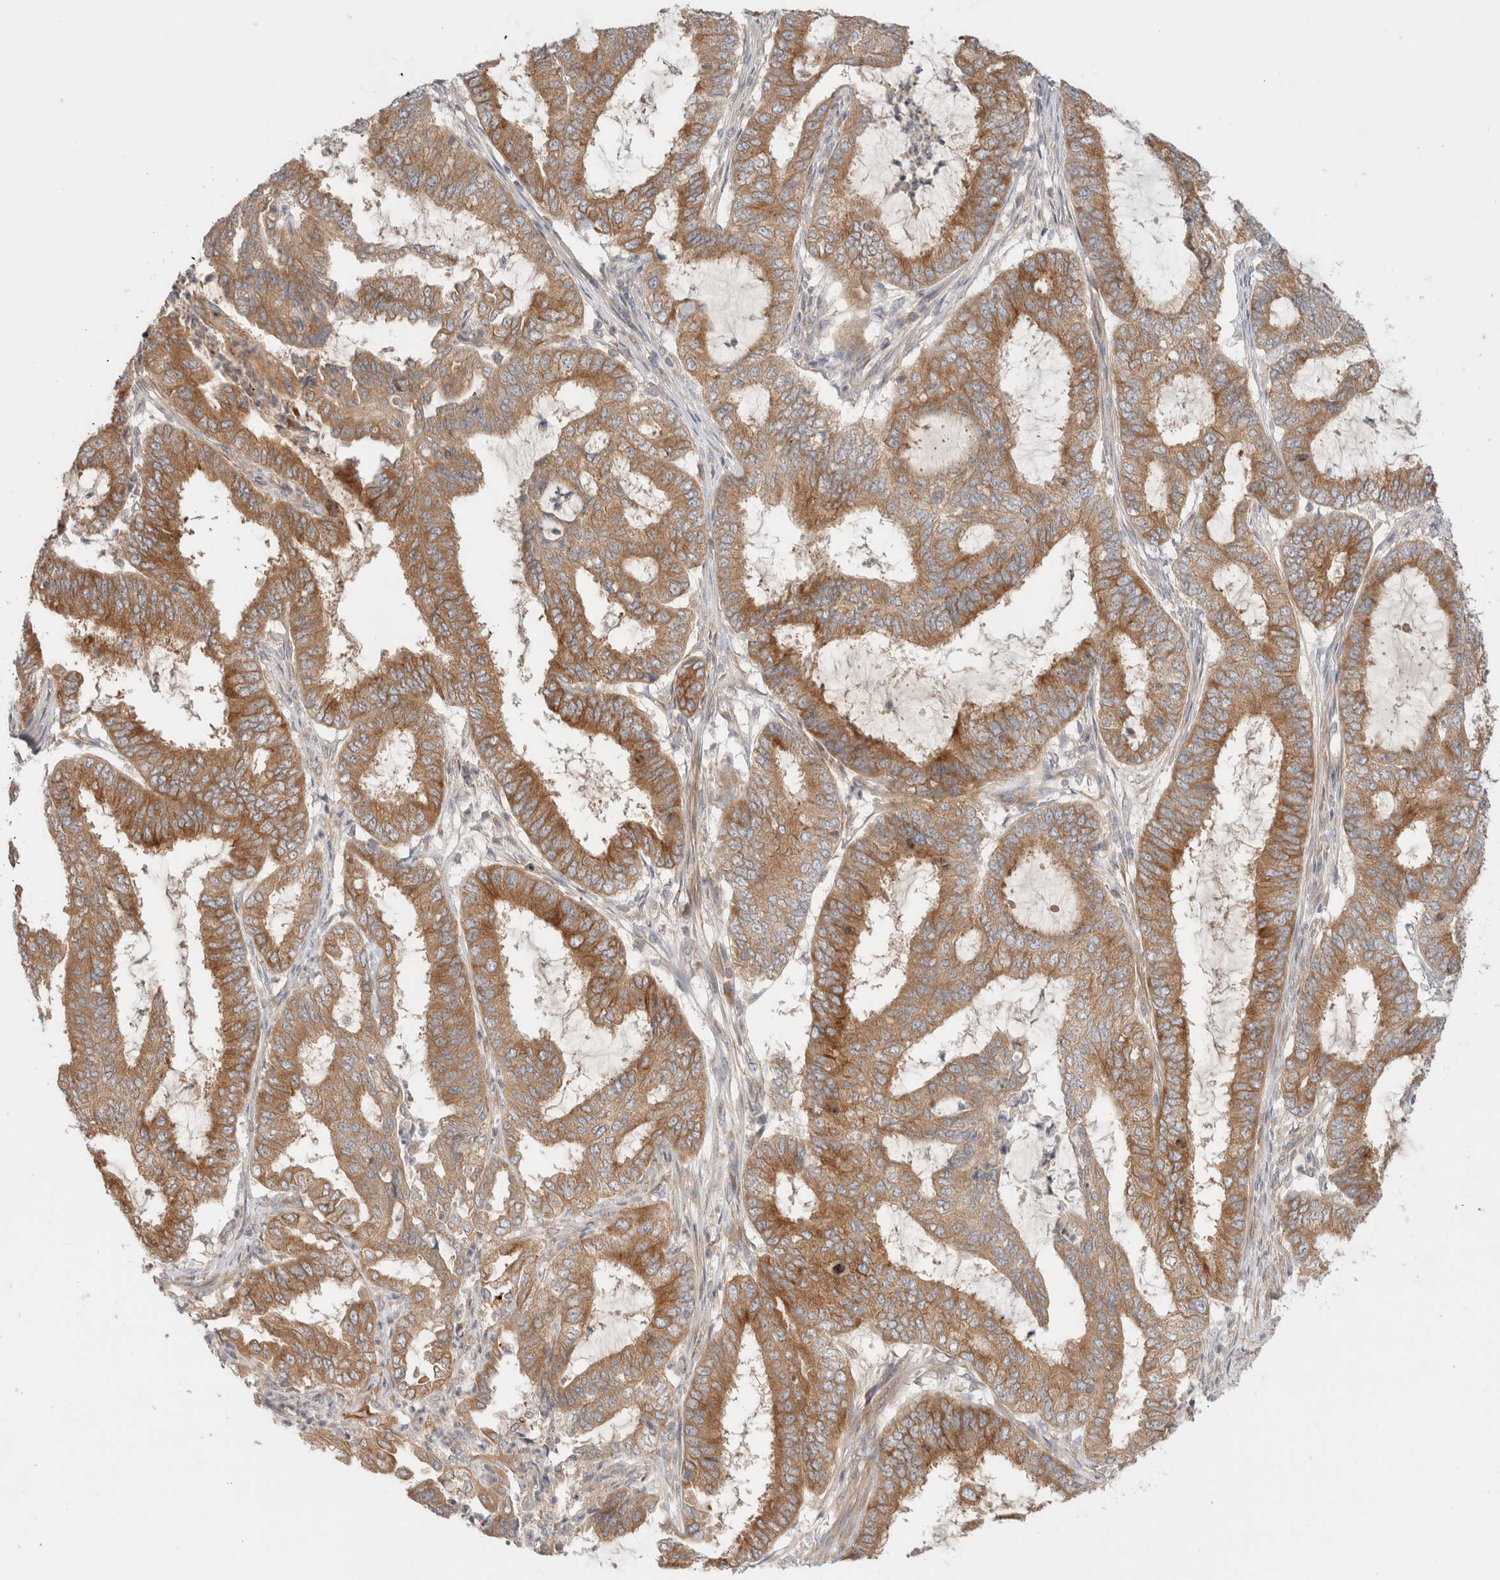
{"staining": {"intensity": "moderate", "quantity": ">75%", "location": "cytoplasmic/membranous"}, "tissue": "endometrial cancer", "cell_type": "Tumor cells", "image_type": "cancer", "snomed": [{"axis": "morphology", "description": "Adenocarcinoma, NOS"}, {"axis": "topography", "description": "Endometrium"}], "caption": "The immunohistochemical stain labels moderate cytoplasmic/membranous expression in tumor cells of adenocarcinoma (endometrial) tissue. Ihc stains the protein in brown and the nuclei are stained blue.", "gene": "MARK3", "patient": {"sex": "female", "age": 51}}